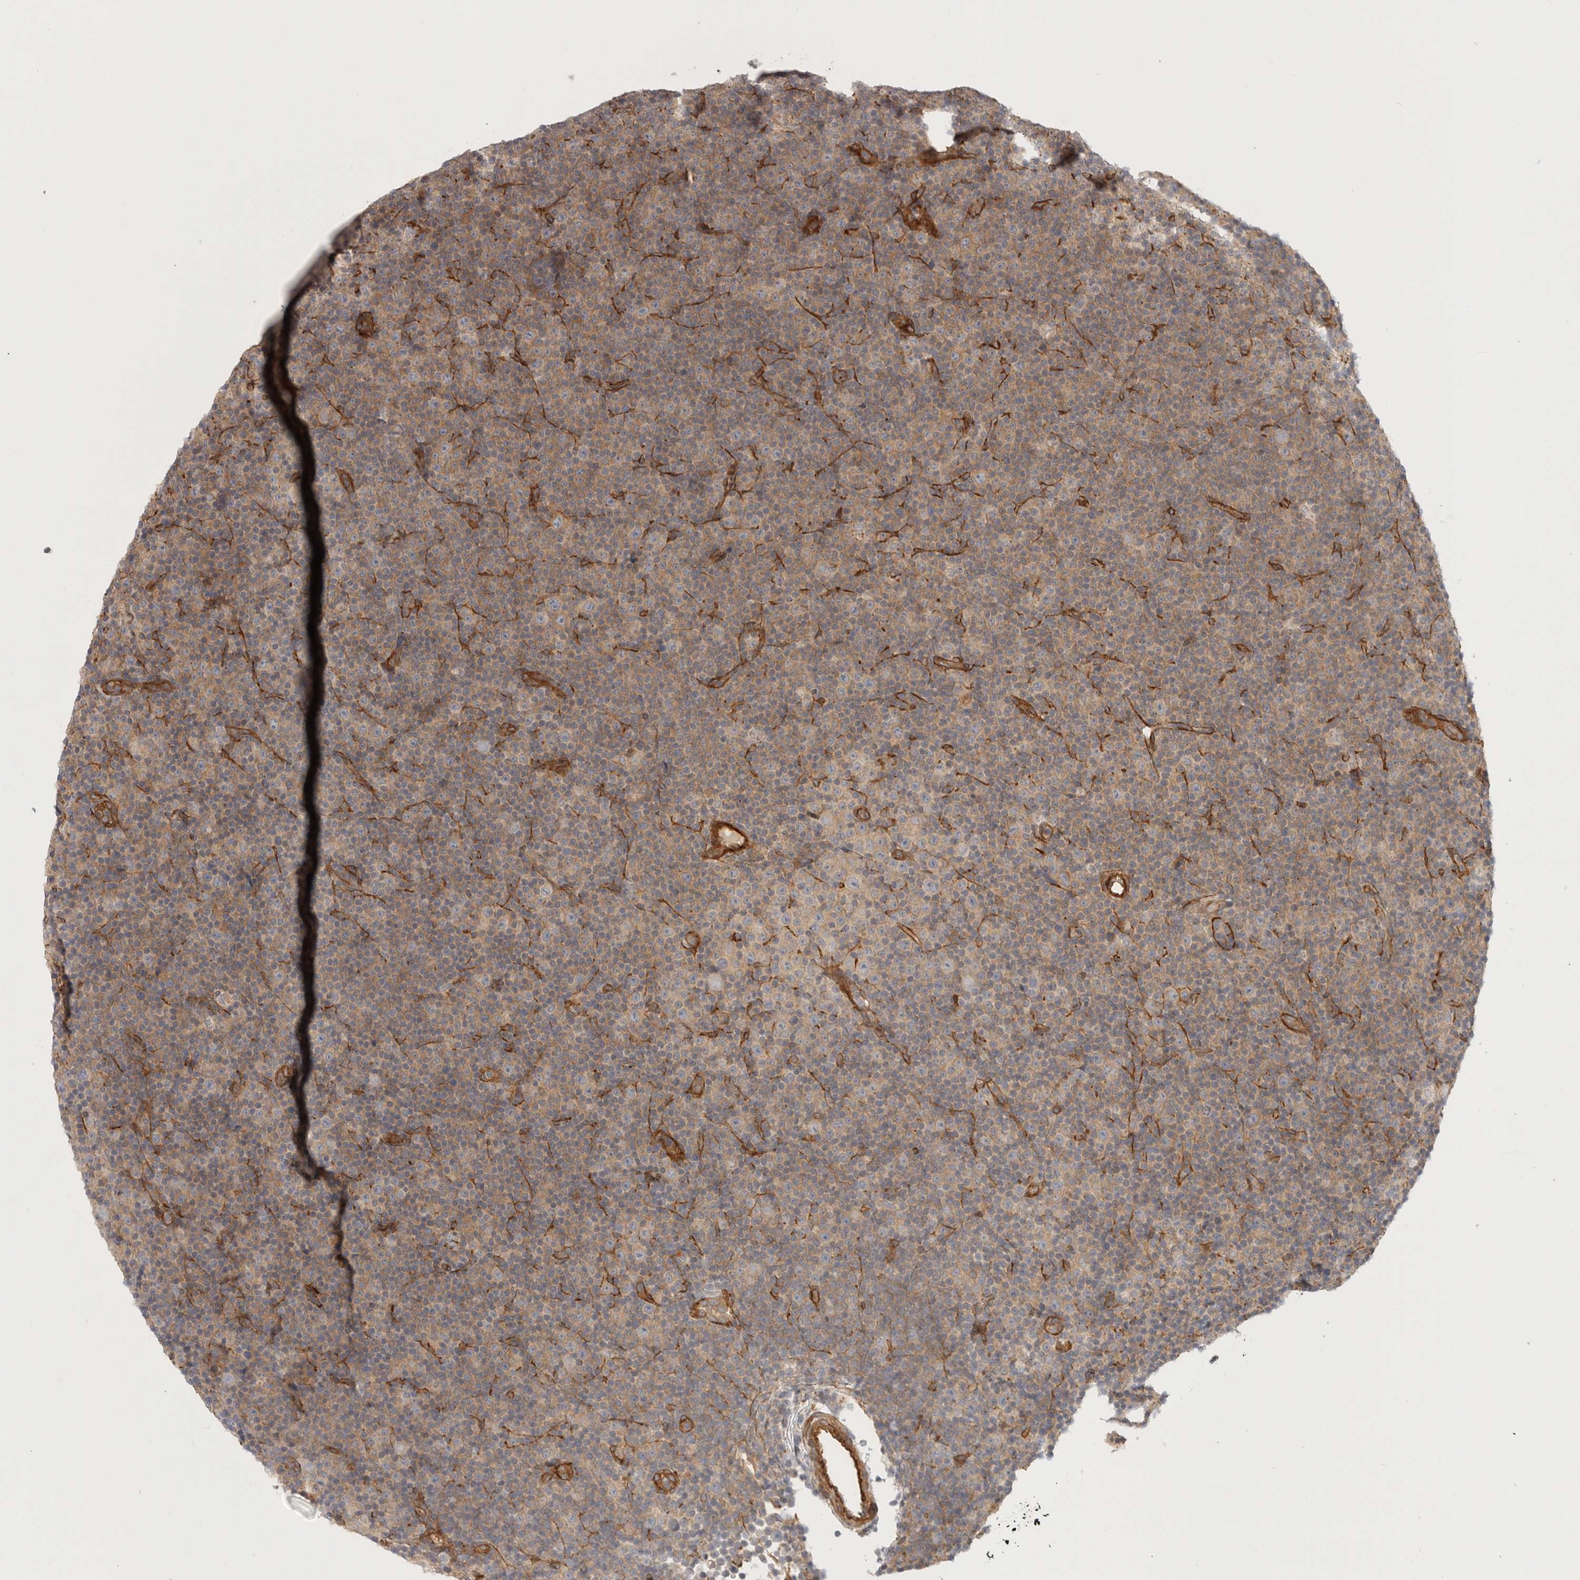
{"staining": {"intensity": "weak", "quantity": "<25%", "location": "cytoplasmic/membranous"}, "tissue": "lymphoma", "cell_type": "Tumor cells", "image_type": "cancer", "snomed": [{"axis": "morphology", "description": "Malignant lymphoma, non-Hodgkin's type, Low grade"}, {"axis": "topography", "description": "Lymph node"}], "caption": "This is an IHC micrograph of lymphoma. There is no positivity in tumor cells.", "gene": "LONRF1", "patient": {"sex": "female", "age": 67}}